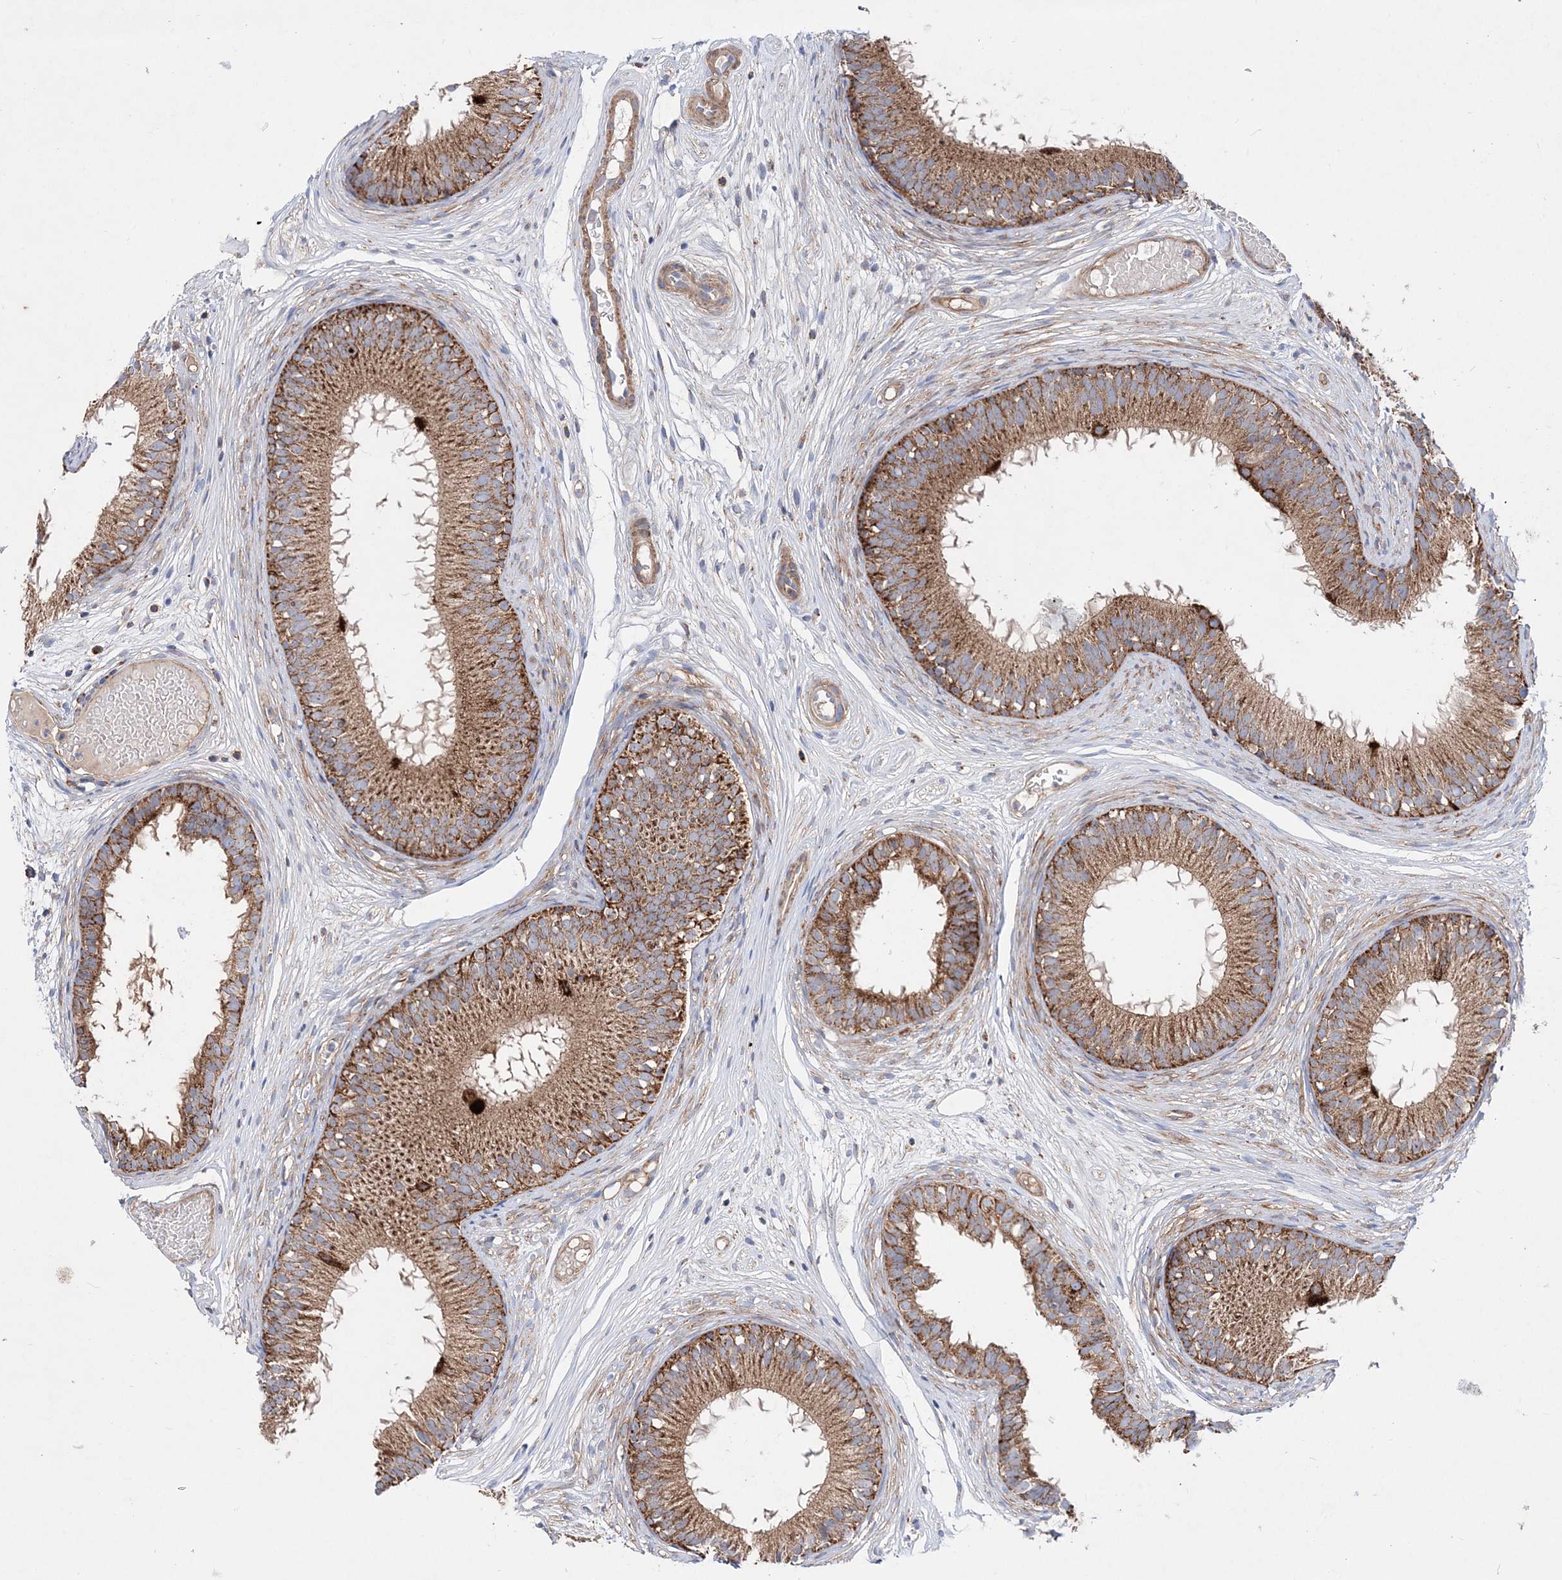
{"staining": {"intensity": "moderate", "quantity": ">75%", "location": "cytoplasmic/membranous"}, "tissue": "epididymis", "cell_type": "Glandular cells", "image_type": "normal", "snomed": [{"axis": "morphology", "description": "Normal tissue, NOS"}, {"axis": "morphology", "description": "Atrophy, NOS"}, {"axis": "topography", "description": "Testis"}, {"axis": "topography", "description": "Epididymis"}], "caption": "The image shows a brown stain indicating the presence of a protein in the cytoplasmic/membranous of glandular cells in epididymis.", "gene": "NGLY1", "patient": {"sex": "male", "age": 18}}